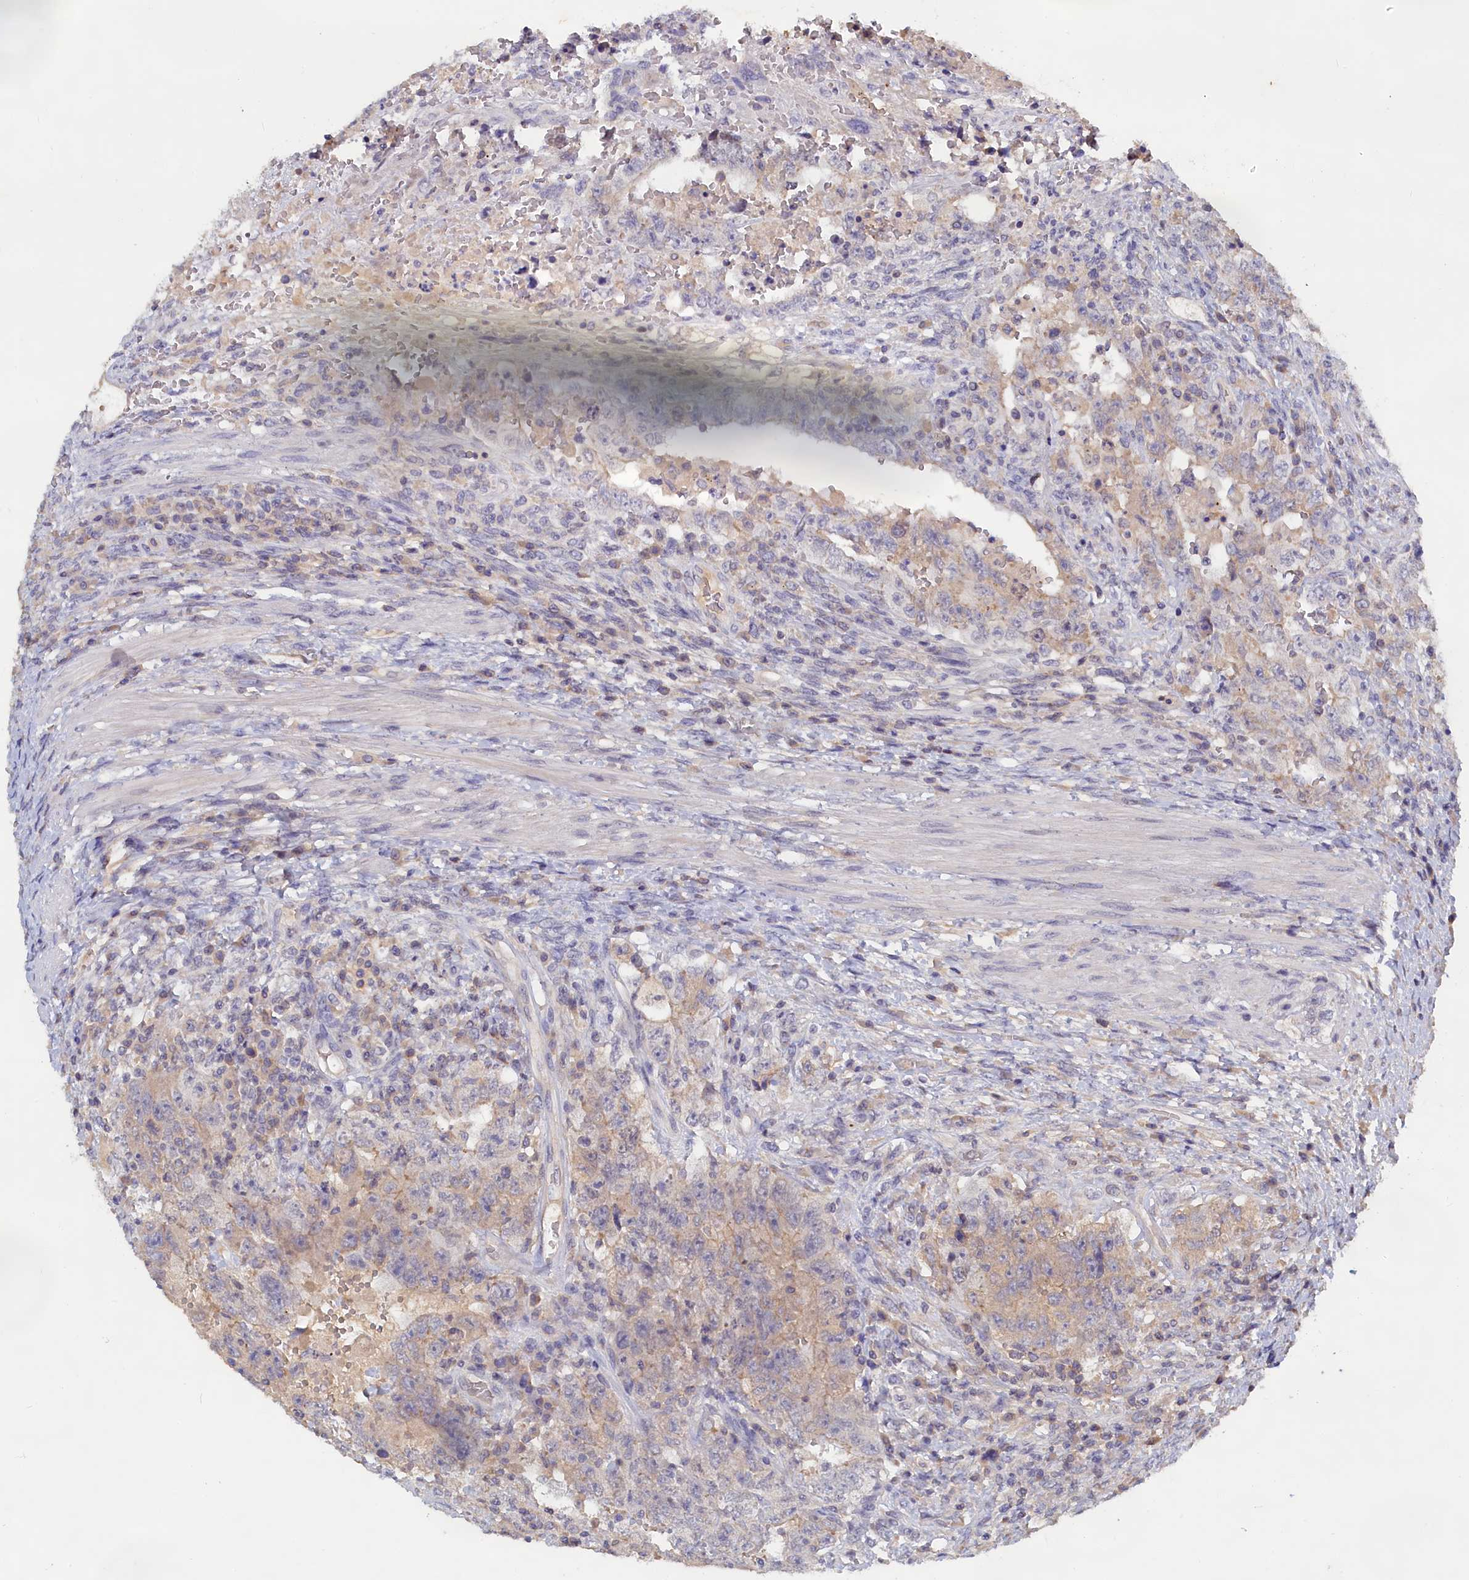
{"staining": {"intensity": "negative", "quantity": "none", "location": "none"}, "tissue": "testis cancer", "cell_type": "Tumor cells", "image_type": "cancer", "snomed": [{"axis": "morphology", "description": "Carcinoma, Embryonal, NOS"}, {"axis": "topography", "description": "Testis"}], "caption": "High magnification brightfield microscopy of embryonal carcinoma (testis) stained with DAB (brown) and counterstained with hematoxylin (blue): tumor cells show no significant positivity.", "gene": "CELF5", "patient": {"sex": "male", "age": 26}}